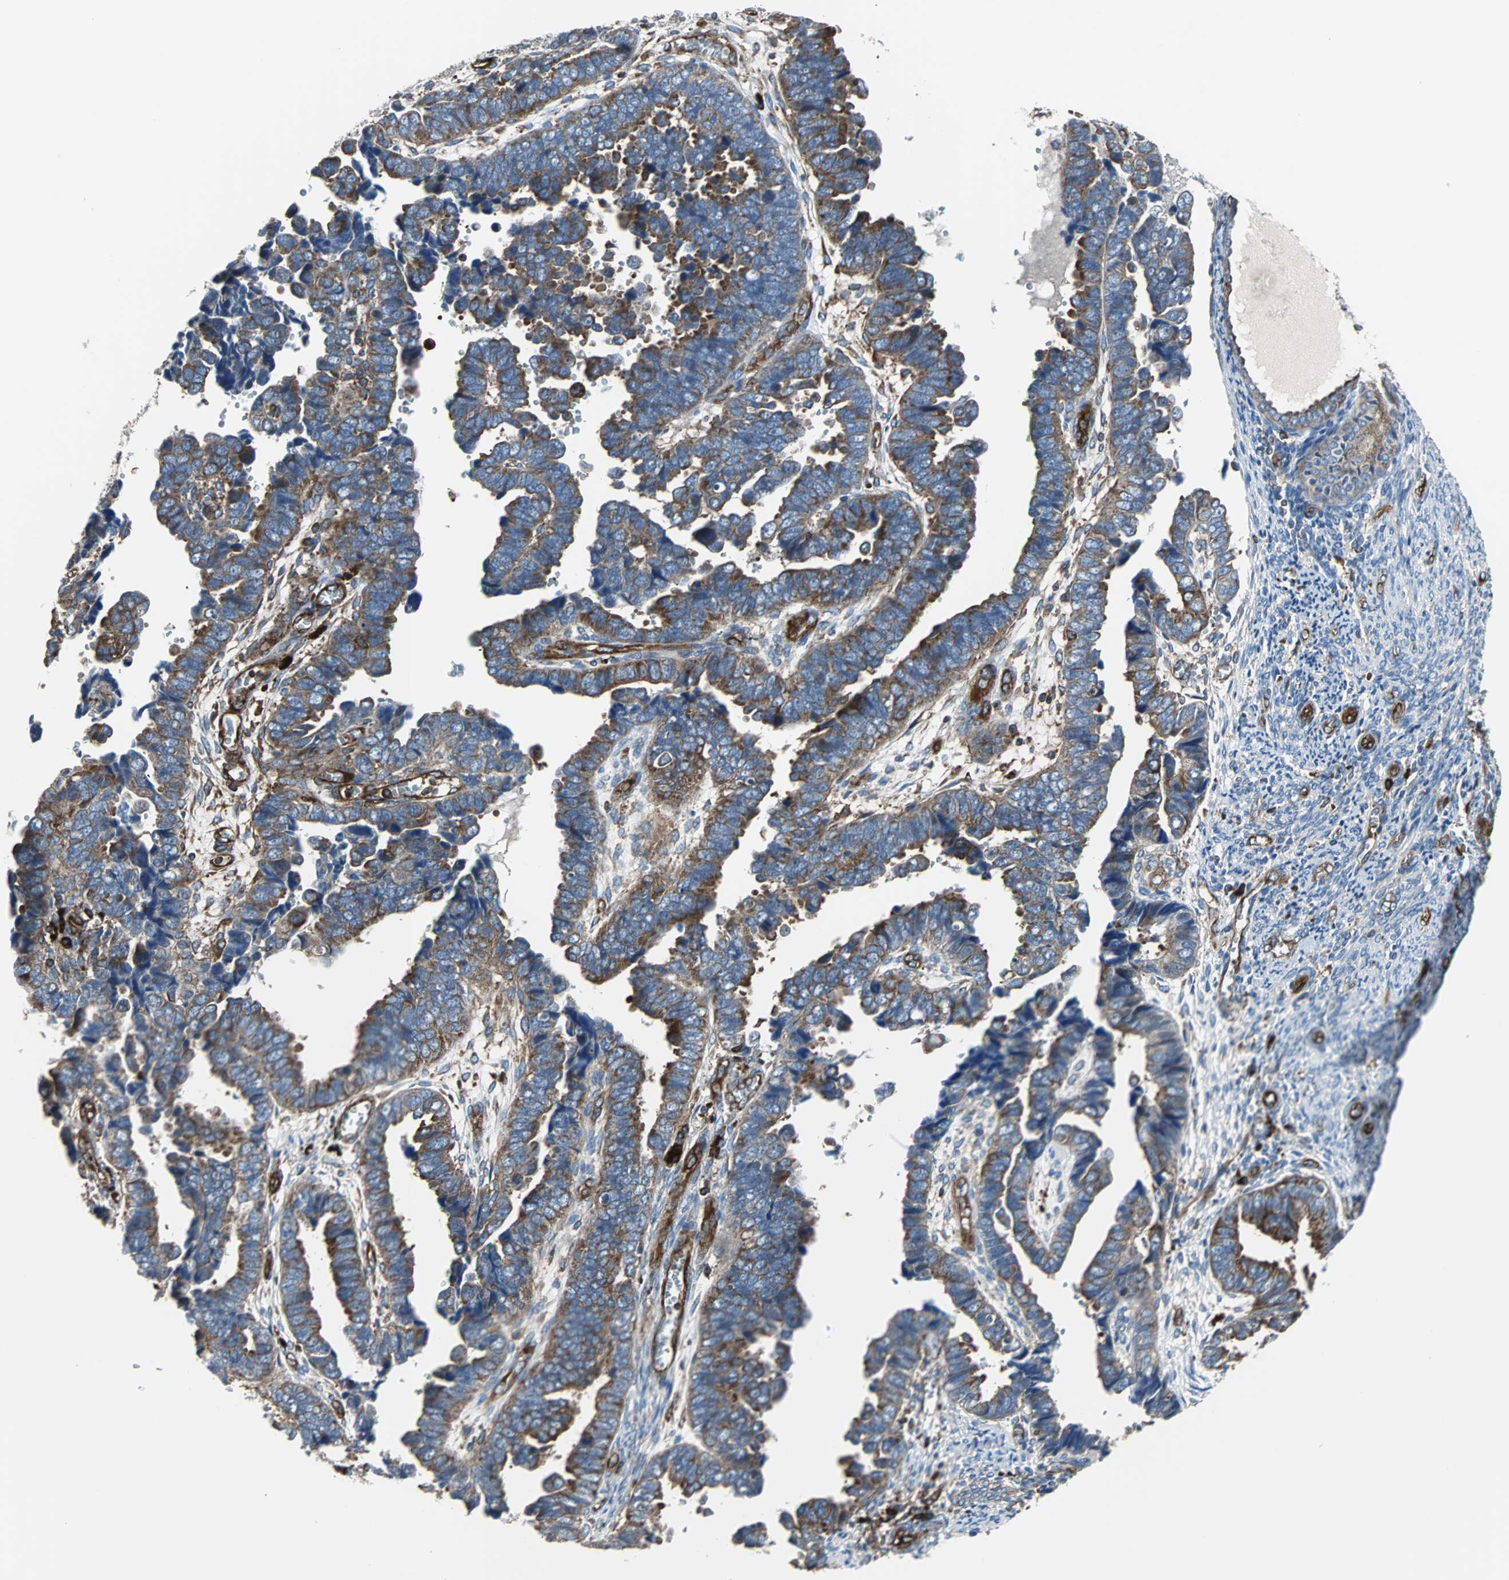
{"staining": {"intensity": "weak", "quantity": ">75%", "location": "cytoplasmic/membranous"}, "tissue": "endometrial cancer", "cell_type": "Tumor cells", "image_type": "cancer", "snomed": [{"axis": "morphology", "description": "Adenocarcinoma, NOS"}, {"axis": "topography", "description": "Endometrium"}], "caption": "Endometrial cancer stained with a protein marker displays weak staining in tumor cells.", "gene": "PLCG2", "patient": {"sex": "female", "age": 75}}